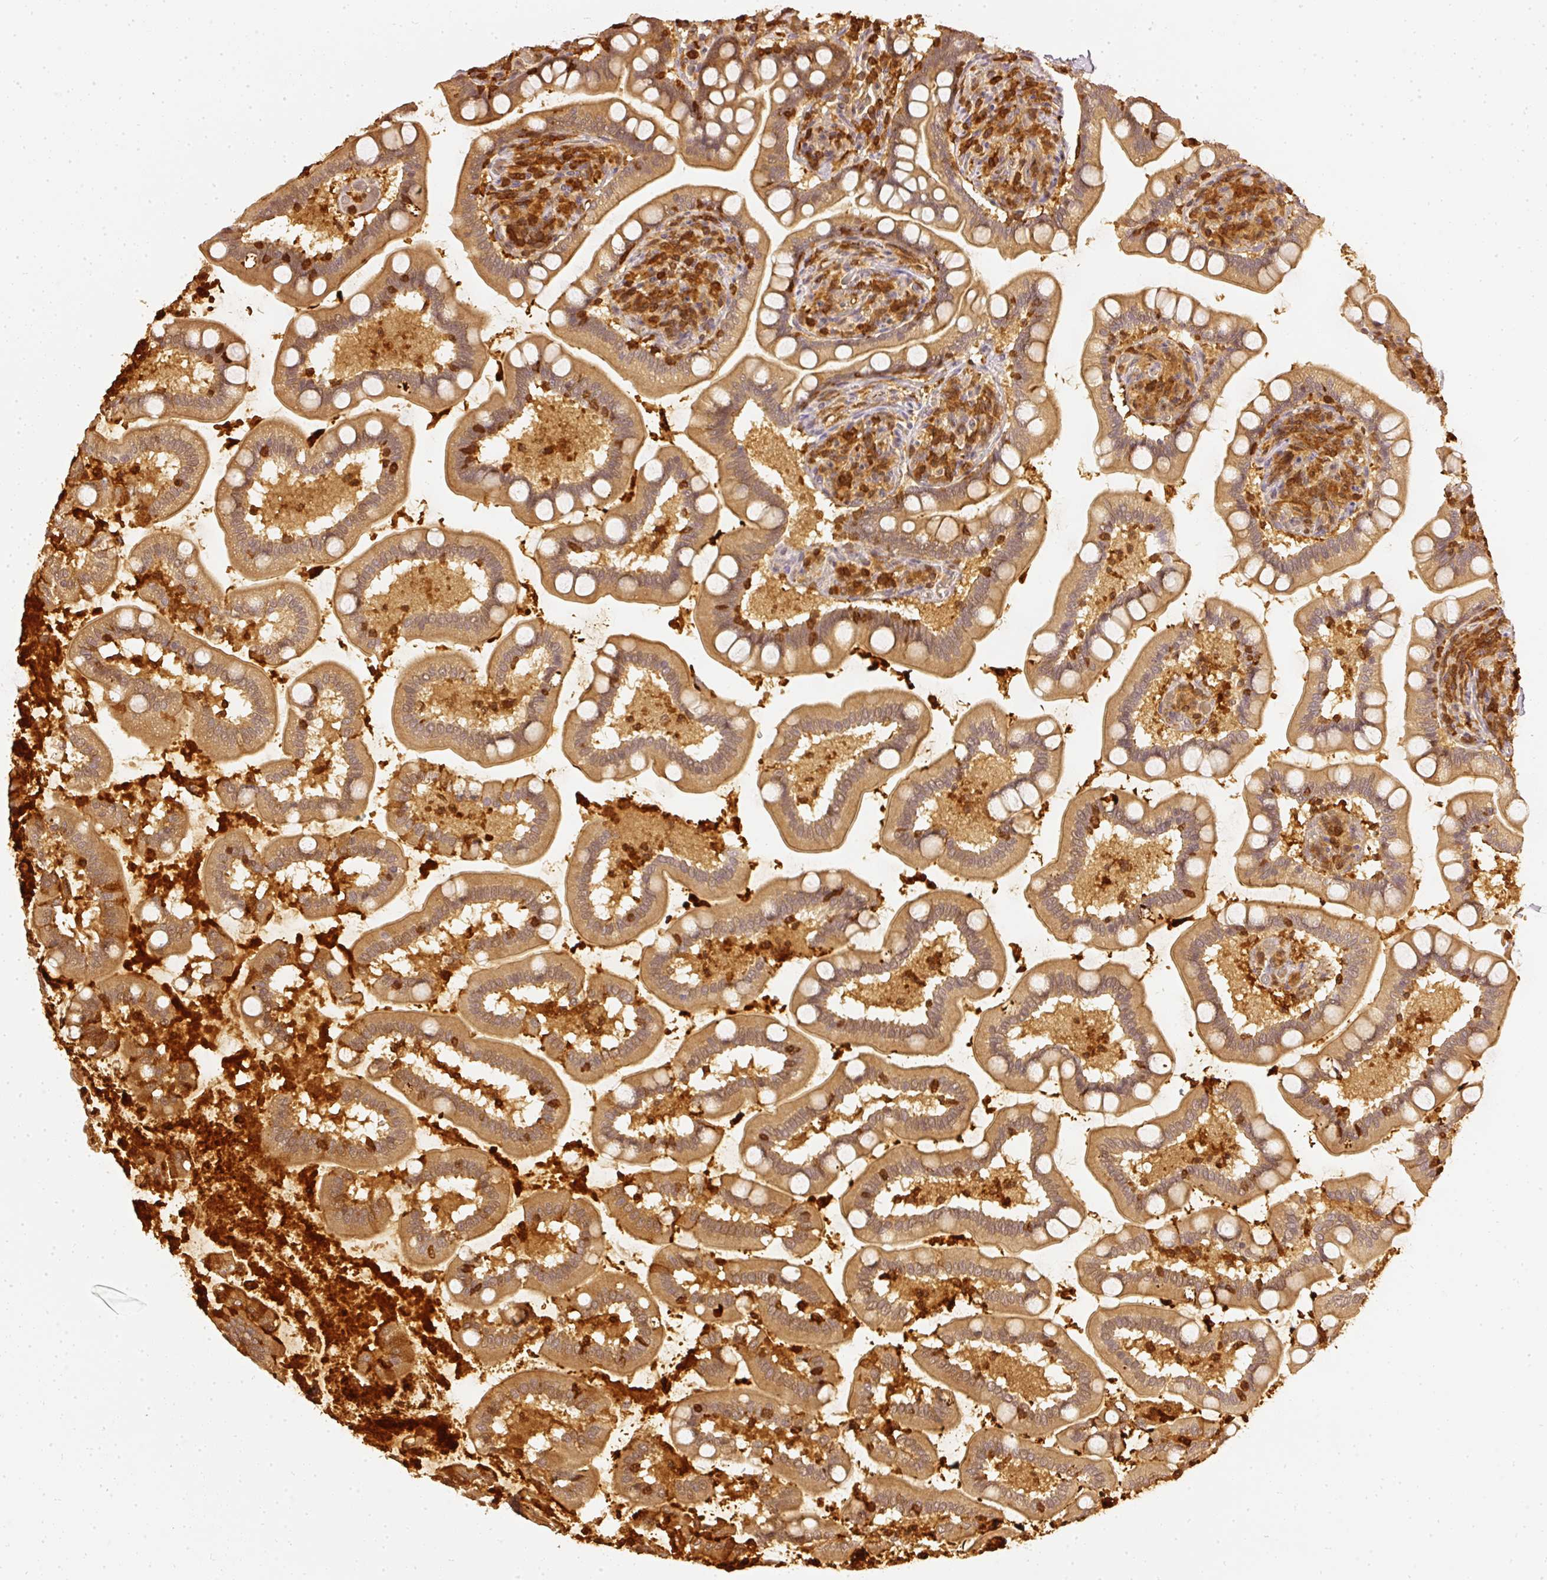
{"staining": {"intensity": "moderate", "quantity": ">75%", "location": "cytoplasmic/membranous"}, "tissue": "small intestine", "cell_type": "Glandular cells", "image_type": "normal", "snomed": [{"axis": "morphology", "description": "Normal tissue, NOS"}, {"axis": "topography", "description": "Small intestine"}], "caption": "Immunohistochemistry micrograph of benign small intestine: human small intestine stained using immunohistochemistry (IHC) demonstrates medium levels of moderate protein expression localized specifically in the cytoplasmic/membranous of glandular cells, appearing as a cytoplasmic/membranous brown color.", "gene": "PFN1", "patient": {"sex": "female", "age": 64}}